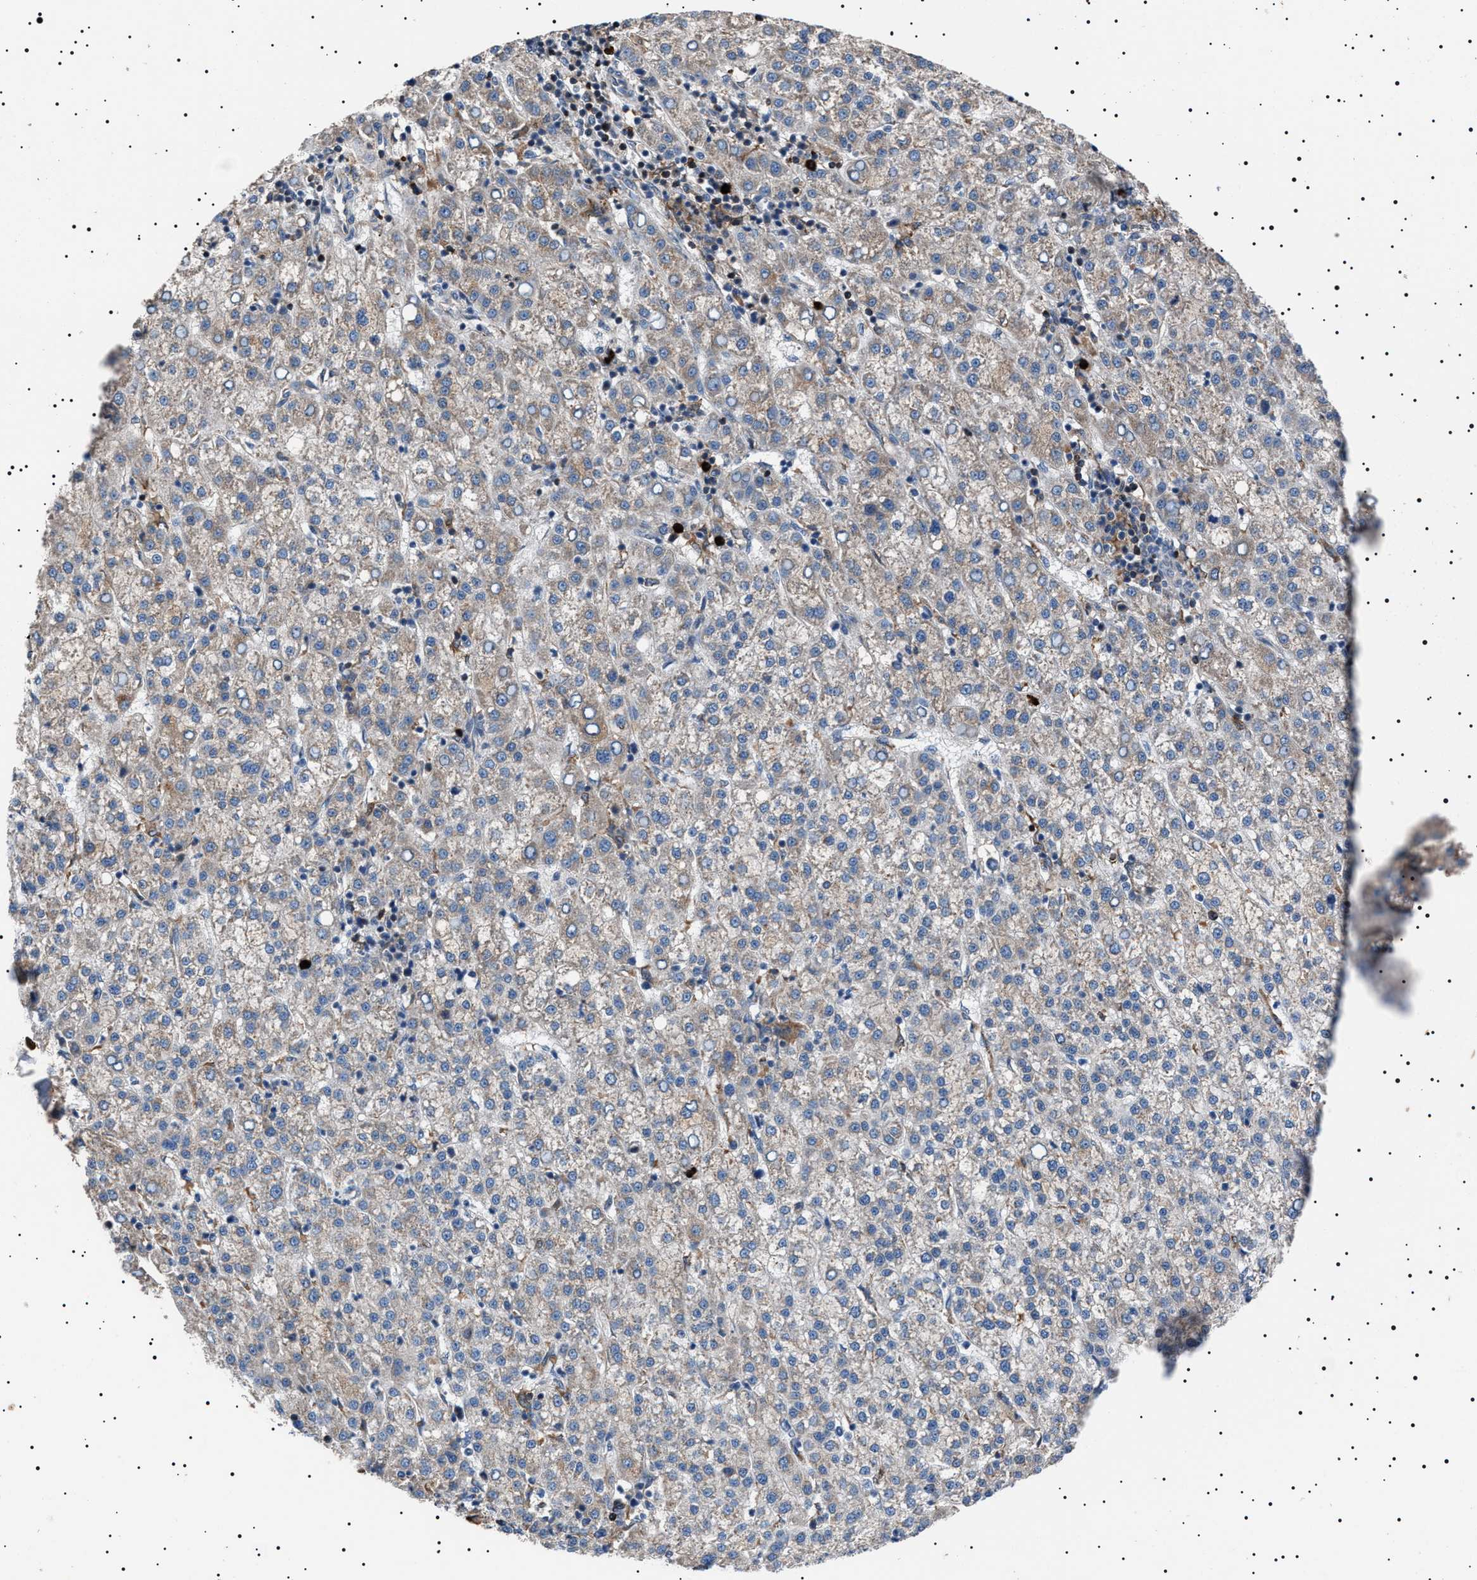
{"staining": {"intensity": "weak", "quantity": "<25%", "location": "cytoplasmic/membranous"}, "tissue": "liver cancer", "cell_type": "Tumor cells", "image_type": "cancer", "snomed": [{"axis": "morphology", "description": "Carcinoma, Hepatocellular, NOS"}, {"axis": "topography", "description": "Liver"}], "caption": "Immunohistochemical staining of liver hepatocellular carcinoma displays no significant positivity in tumor cells.", "gene": "PTRH1", "patient": {"sex": "female", "age": 58}}